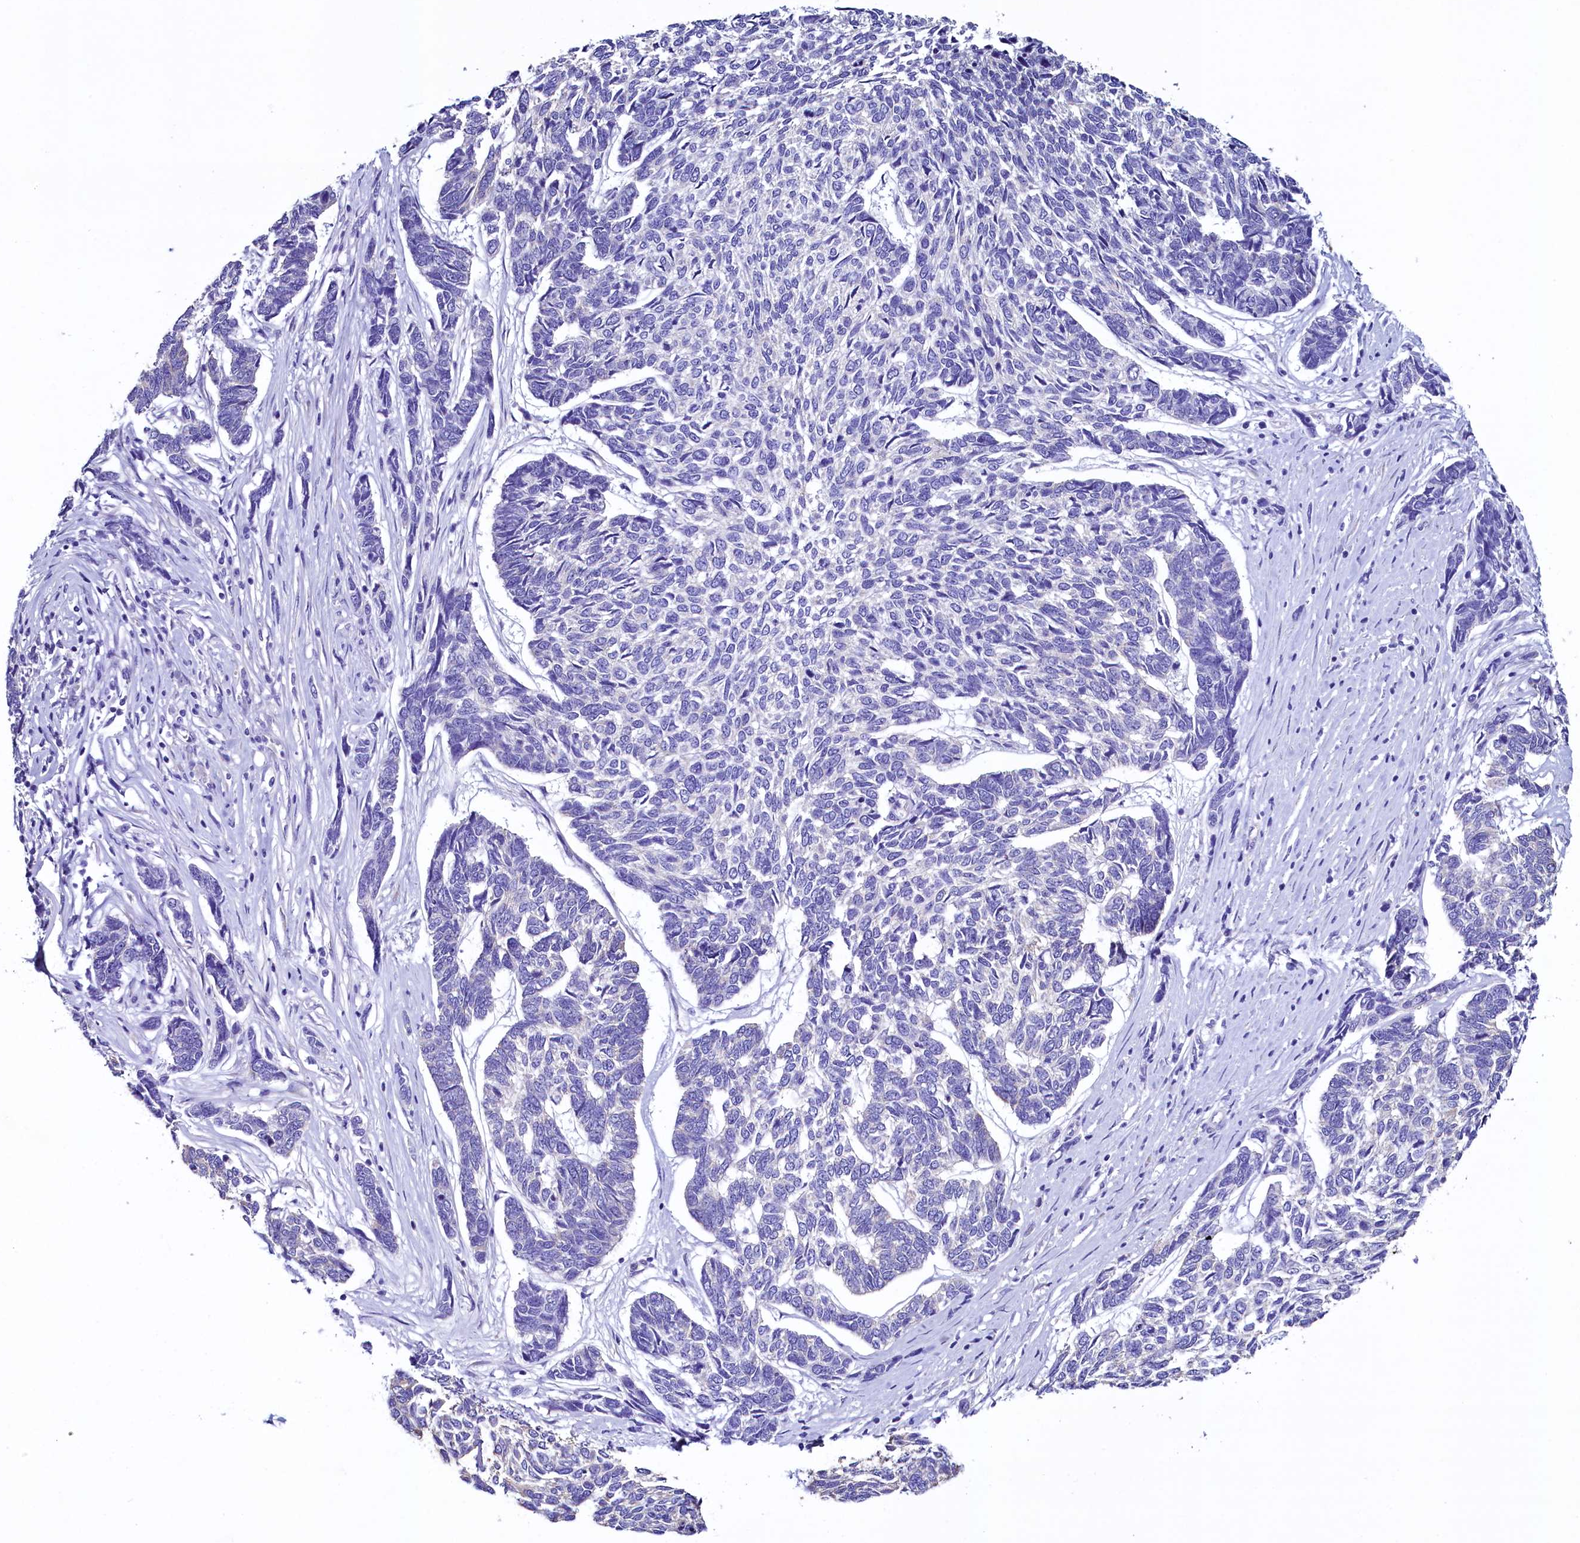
{"staining": {"intensity": "negative", "quantity": "none", "location": "none"}, "tissue": "skin cancer", "cell_type": "Tumor cells", "image_type": "cancer", "snomed": [{"axis": "morphology", "description": "Basal cell carcinoma"}, {"axis": "topography", "description": "Skin"}], "caption": "Skin cancer (basal cell carcinoma) was stained to show a protein in brown. There is no significant staining in tumor cells. Nuclei are stained in blue.", "gene": "GPR21", "patient": {"sex": "female", "age": 65}}